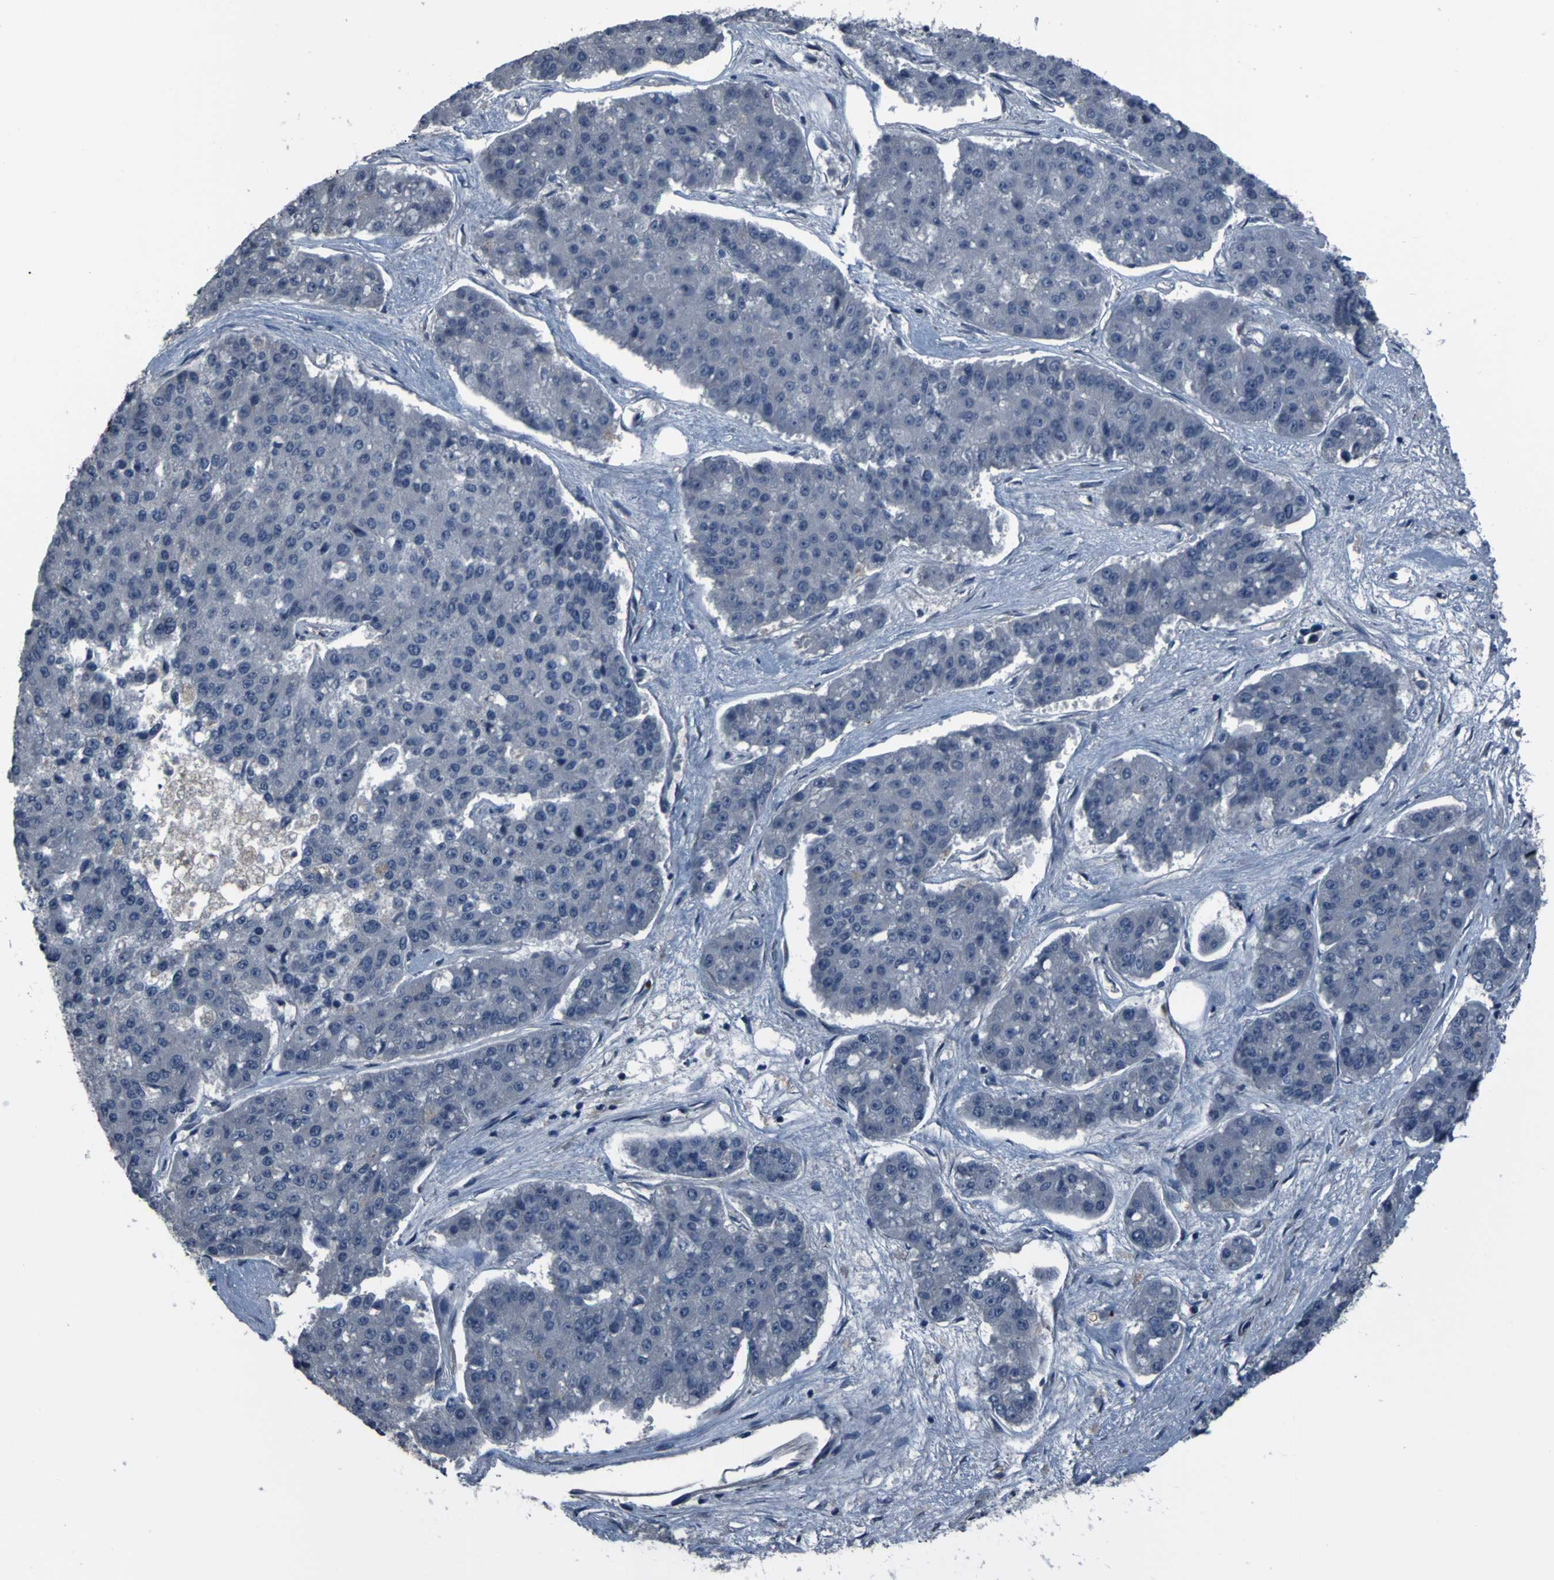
{"staining": {"intensity": "negative", "quantity": "none", "location": "none"}, "tissue": "pancreatic cancer", "cell_type": "Tumor cells", "image_type": "cancer", "snomed": [{"axis": "morphology", "description": "Adenocarcinoma, NOS"}, {"axis": "topography", "description": "Pancreas"}], "caption": "A photomicrograph of adenocarcinoma (pancreatic) stained for a protein exhibits no brown staining in tumor cells. Brightfield microscopy of IHC stained with DAB (3,3'-diaminobenzidine) (brown) and hematoxylin (blue), captured at high magnification.", "gene": "GRAMD1A", "patient": {"sex": "male", "age": 50}}